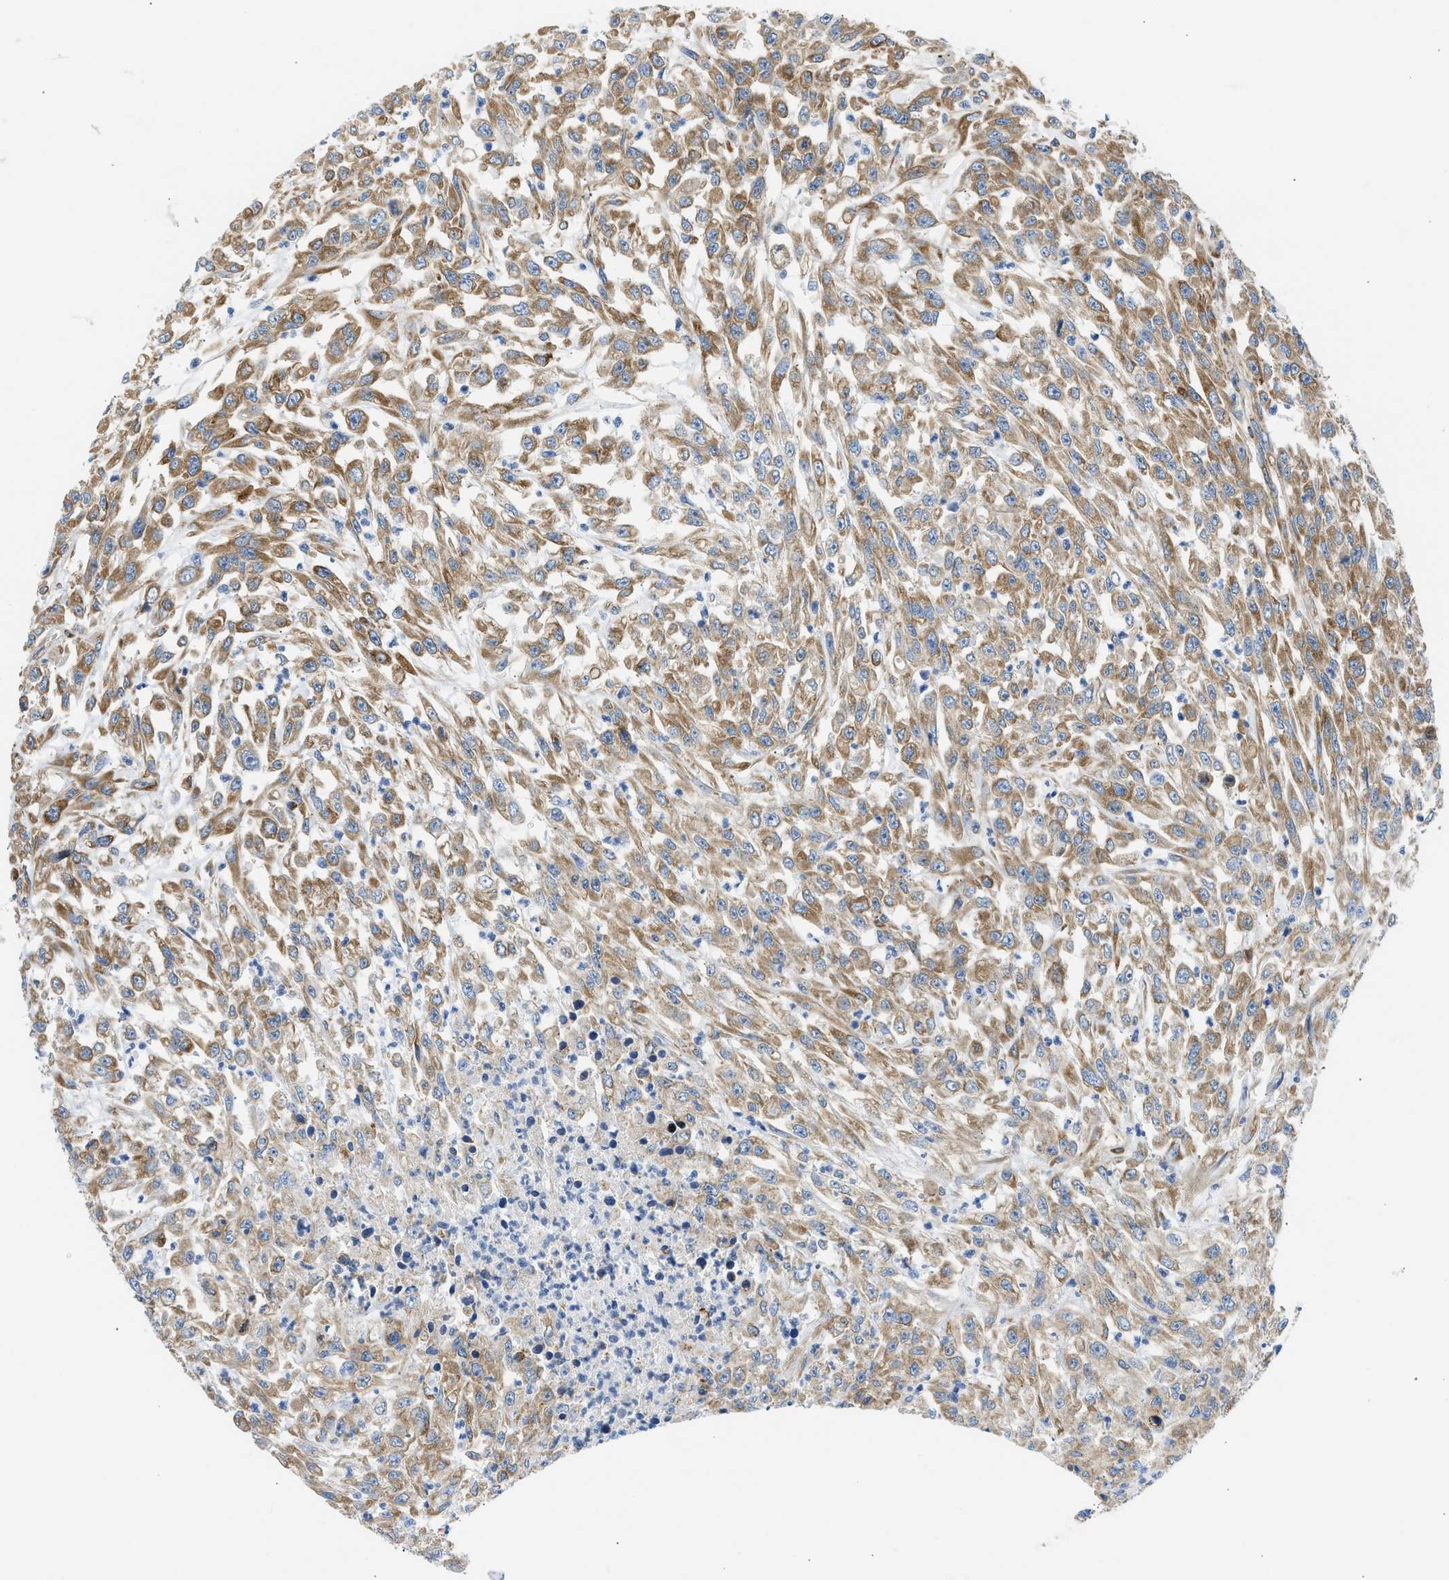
{"staining": {"intensity": "moderate", "quantity": ">75%", "location": "cytoplasmic/membranous"}, "tissue": "urothelial cancer", "cell_type": "Tumor cells", "image_type": "cancer", "snomed": [{"axis": "morphology", "description": "Urothelial carcinoma, High grade"}, {"axis": "topography", "description": "Urinary bladder"}], "caption": "Immunohistochemistry (IHC) of human urothelial cancer reveals medium levels of moderate cytoplasmic/membranous staining in approximately >75% of tumor cells.", "gene": "CAMKK2", "patient": {"sex": "male", "age": 46}}